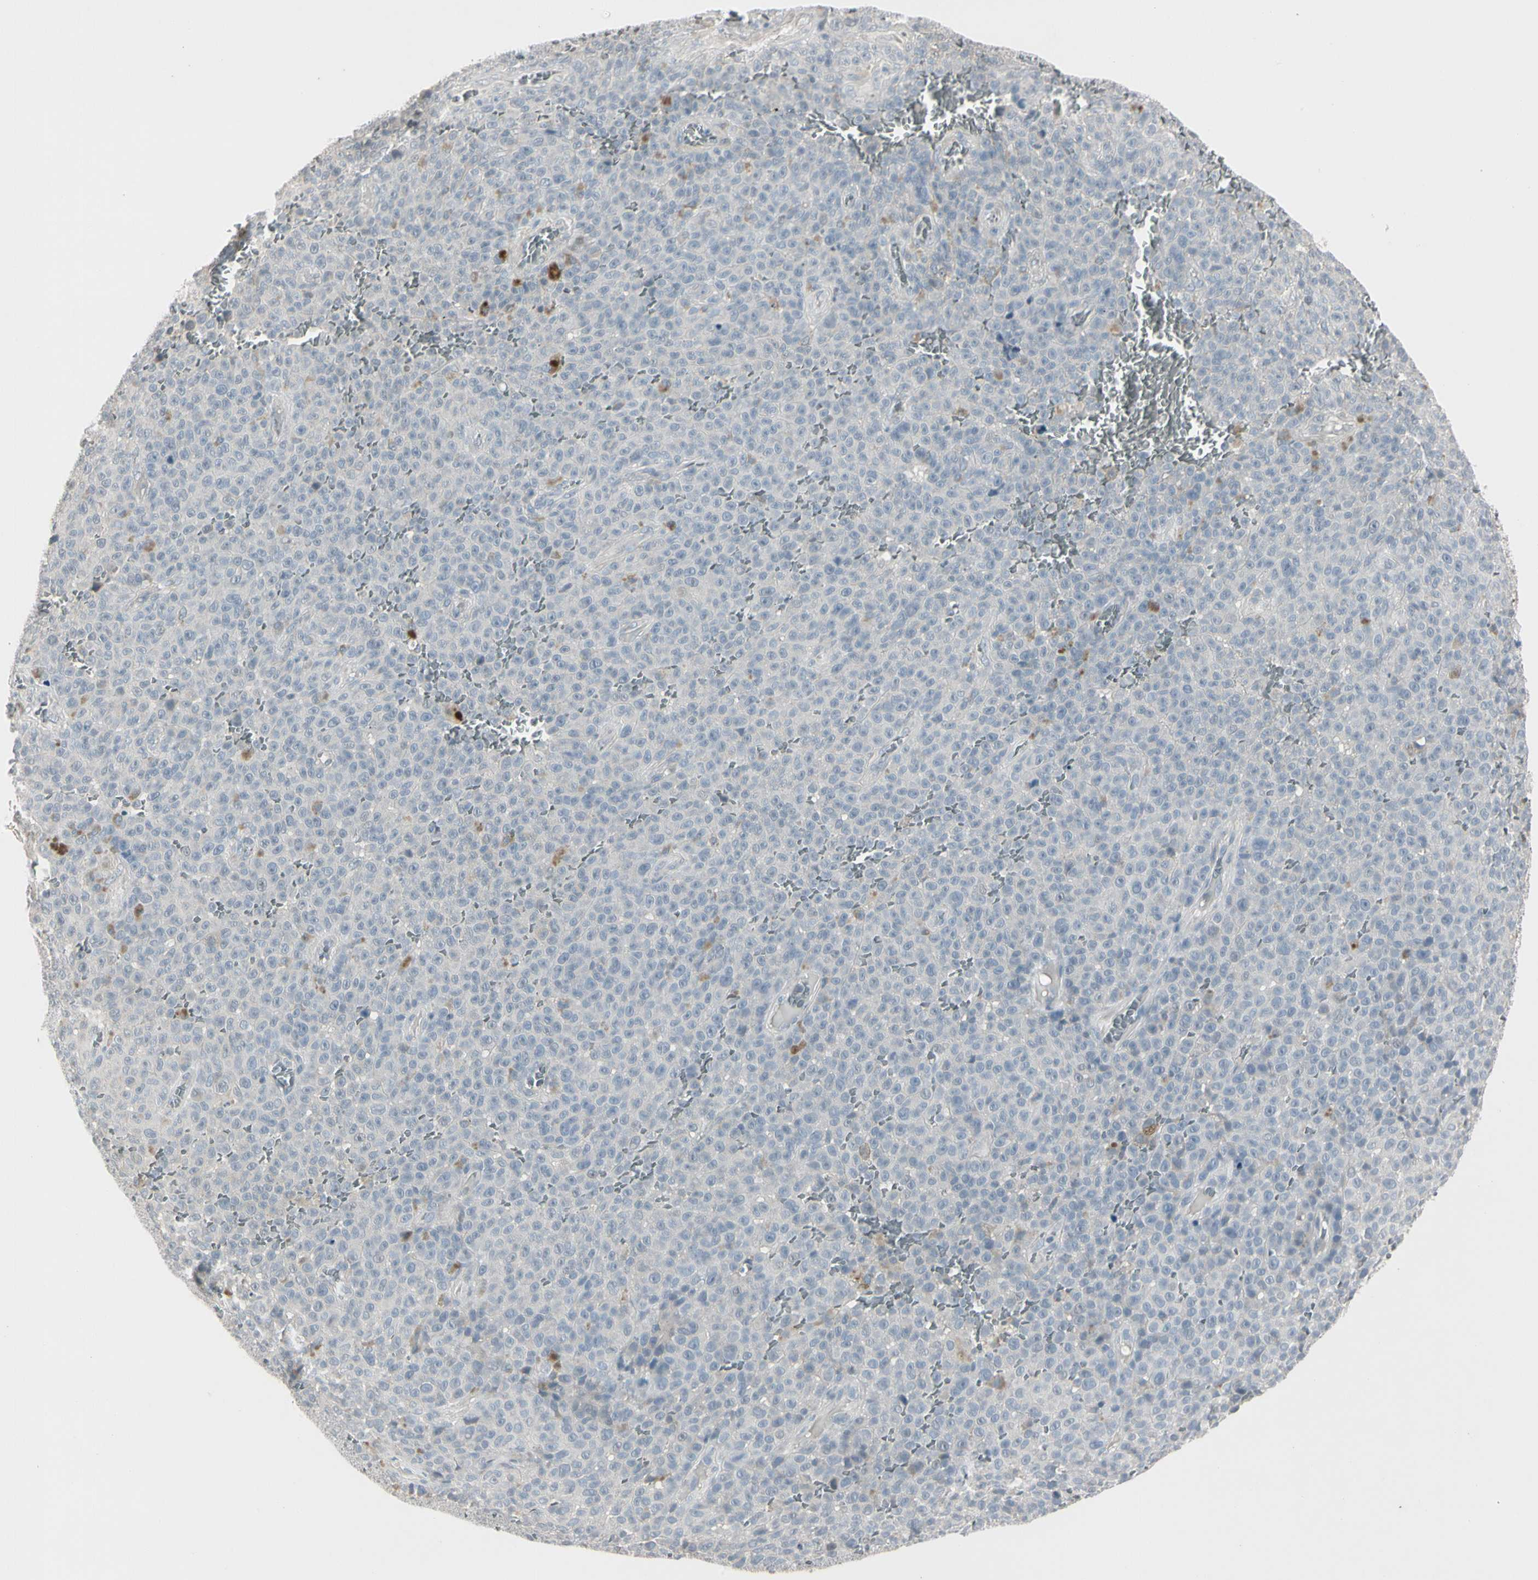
{"staining": {"intensity": "negative", "quantity": "none", "location": "none"}, "tissue": "melanoma", "cell_type": "Tumor cells", "image_type": "cancer", "snomed": [{"axis": "morphology", "description": "Malignant melanoma, NOS"}, {"axis": "topography", "description": "Skin"}], "caption": "Melanoma was stained to show a protein in brown. There is no significant expression in tumor cells.", "gene": "DMPK", "patient": {"sex": "female", "age": 82}}